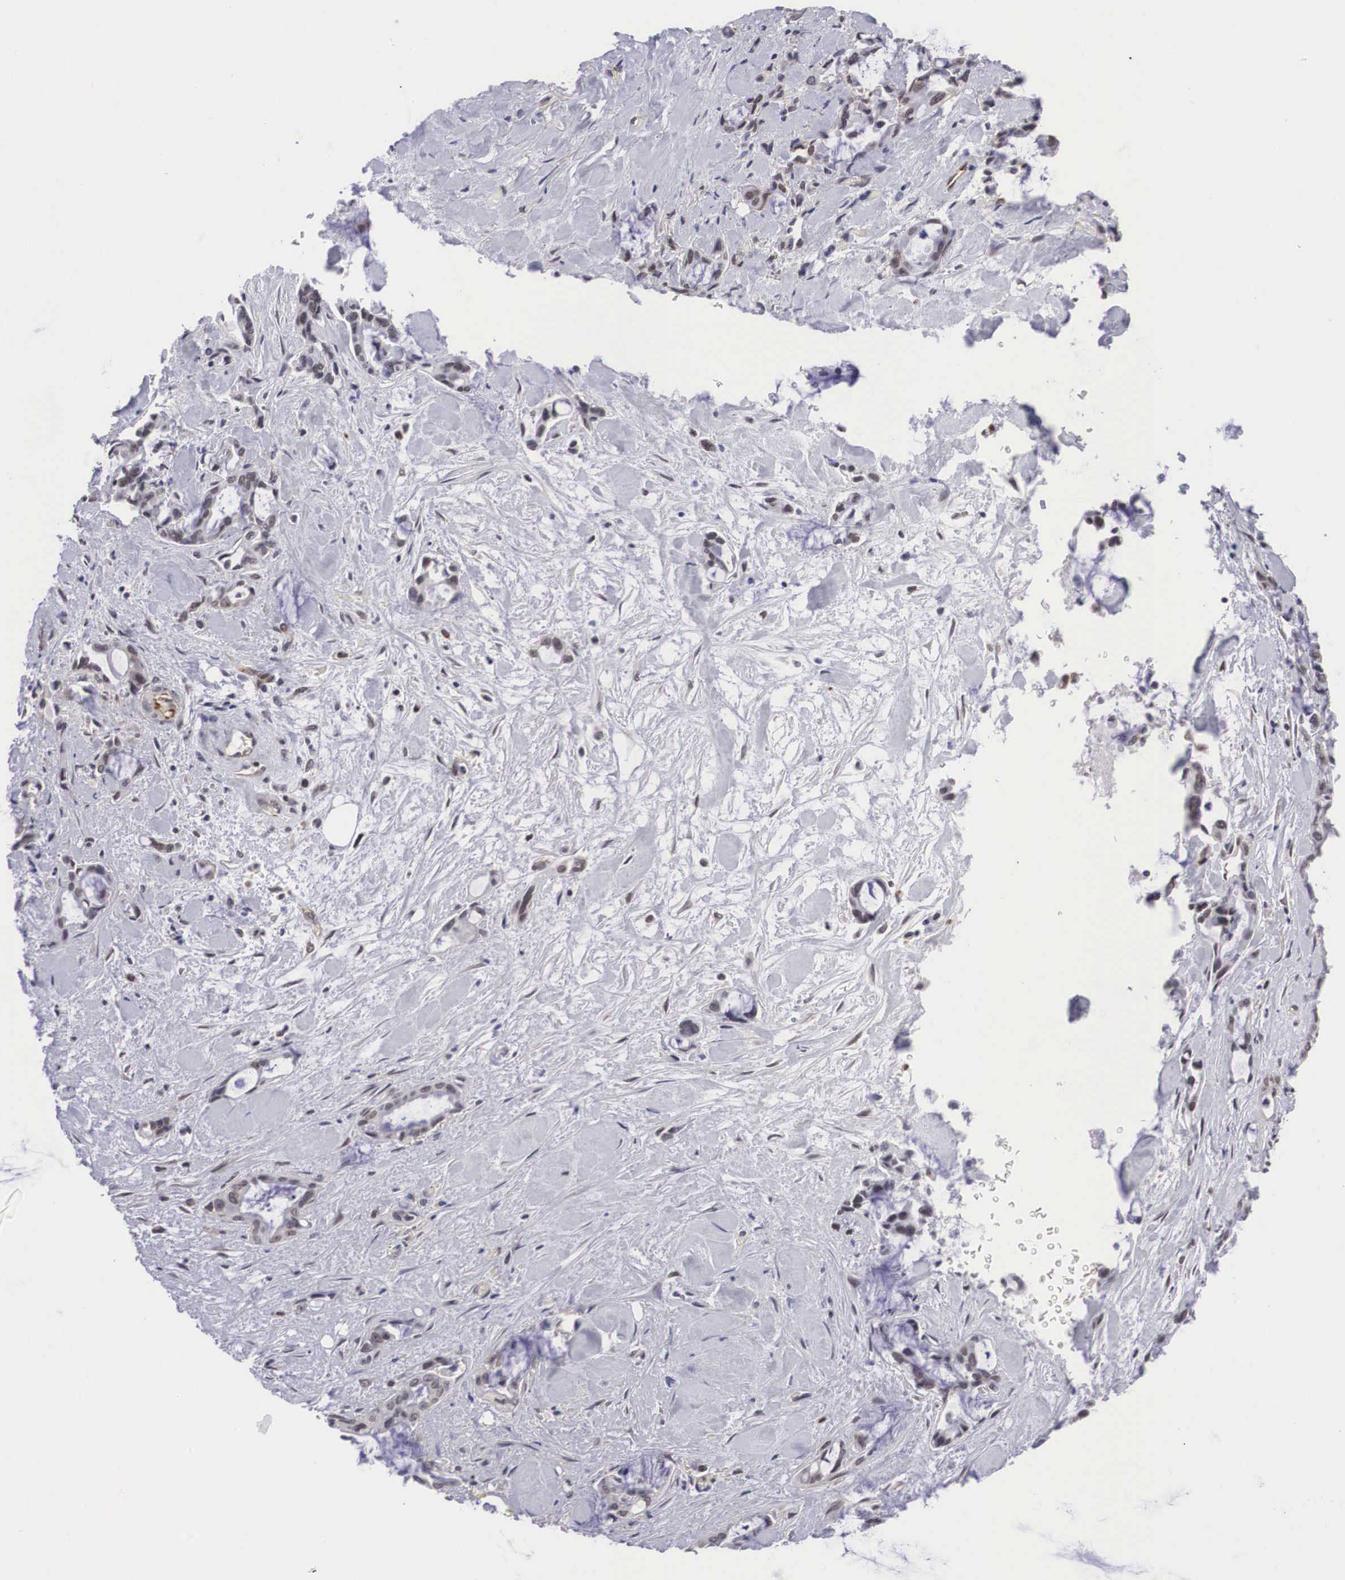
{"staining": {"intensity": "weak", "quantity": "<25%", "location": "nuclear"}, "tissue": "pancreatic cancer", "cell_type": "Tumor cells", "image_type": "cancer", "snomed": [{"axis": "morphology", "description": "Adenocarcinoma, NOS"}, {"axis": "topography", "description": "Pancreas"}], "caption": "Immunohistochemical staining of pancreatic cancer (adenocarcinoma) reveals no significant positivity in tumor cells.", "gene": "MORC2", "patient": {"sex": "female", "age": 70}}